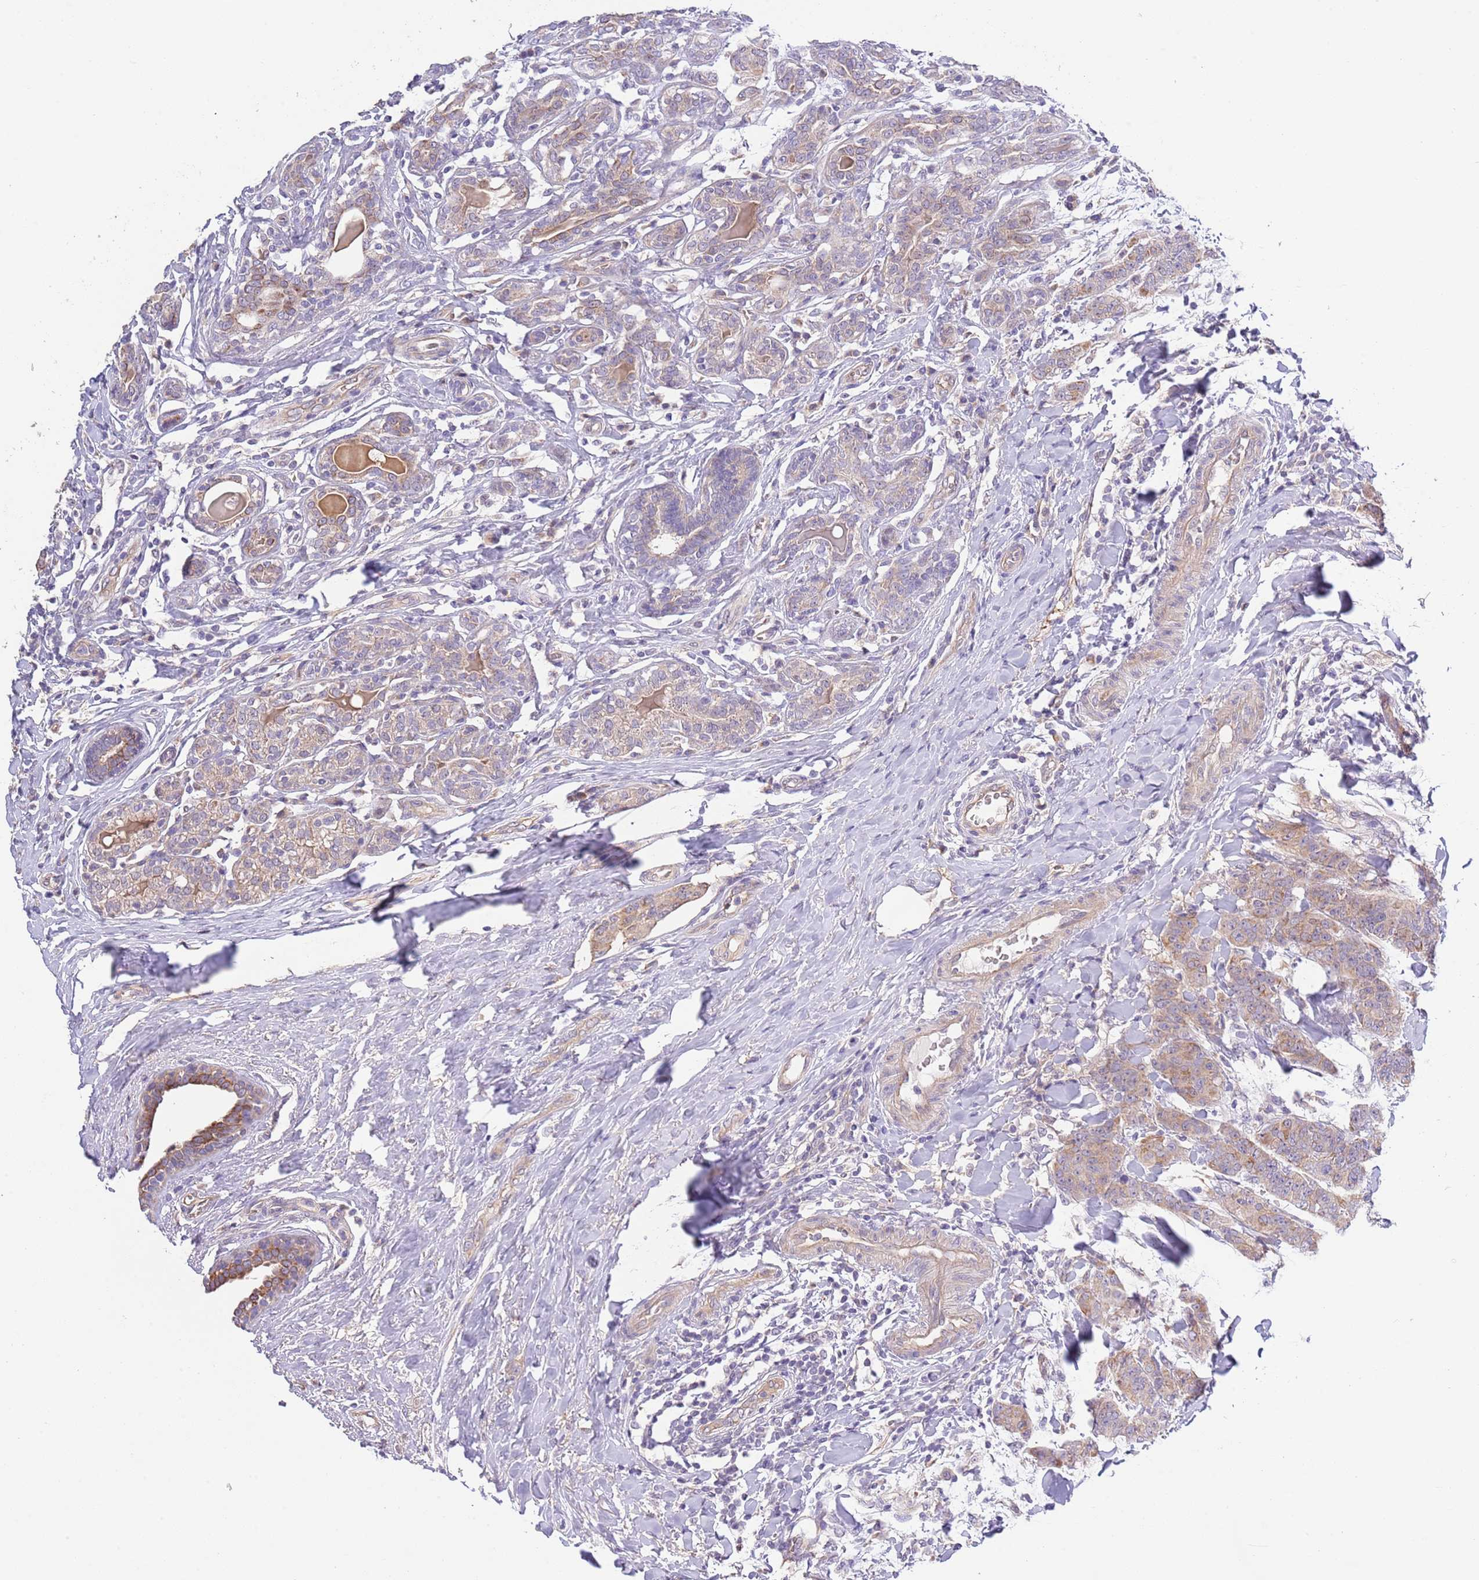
{"staining": {"intensity": "moderate", "quantity": ">75%", "location": "cytoplasmic/membranous"}, "tissue": "breast cancer", "cell_type": "Tumor cells", "image_type": "cancer", "snomed": [{"axis": "morphology", "description": "Duct carcinoma"}, {"axis": "topography", "description": "Breast"}], "caption": "An immunohistochemistry histopathology image of neoplastic tissue is shown. Protein staining in brown highlights moderate cytoplasmic/membranous positivity in breast intraductal carcinoma within tumor cells. The staining was performed using DAB, with brown indicating positive protein expression. Nuclei are stained blue with hematoxylin.", "gene": "LIPJ", "patient": {"sex": "female", "age": 40}}